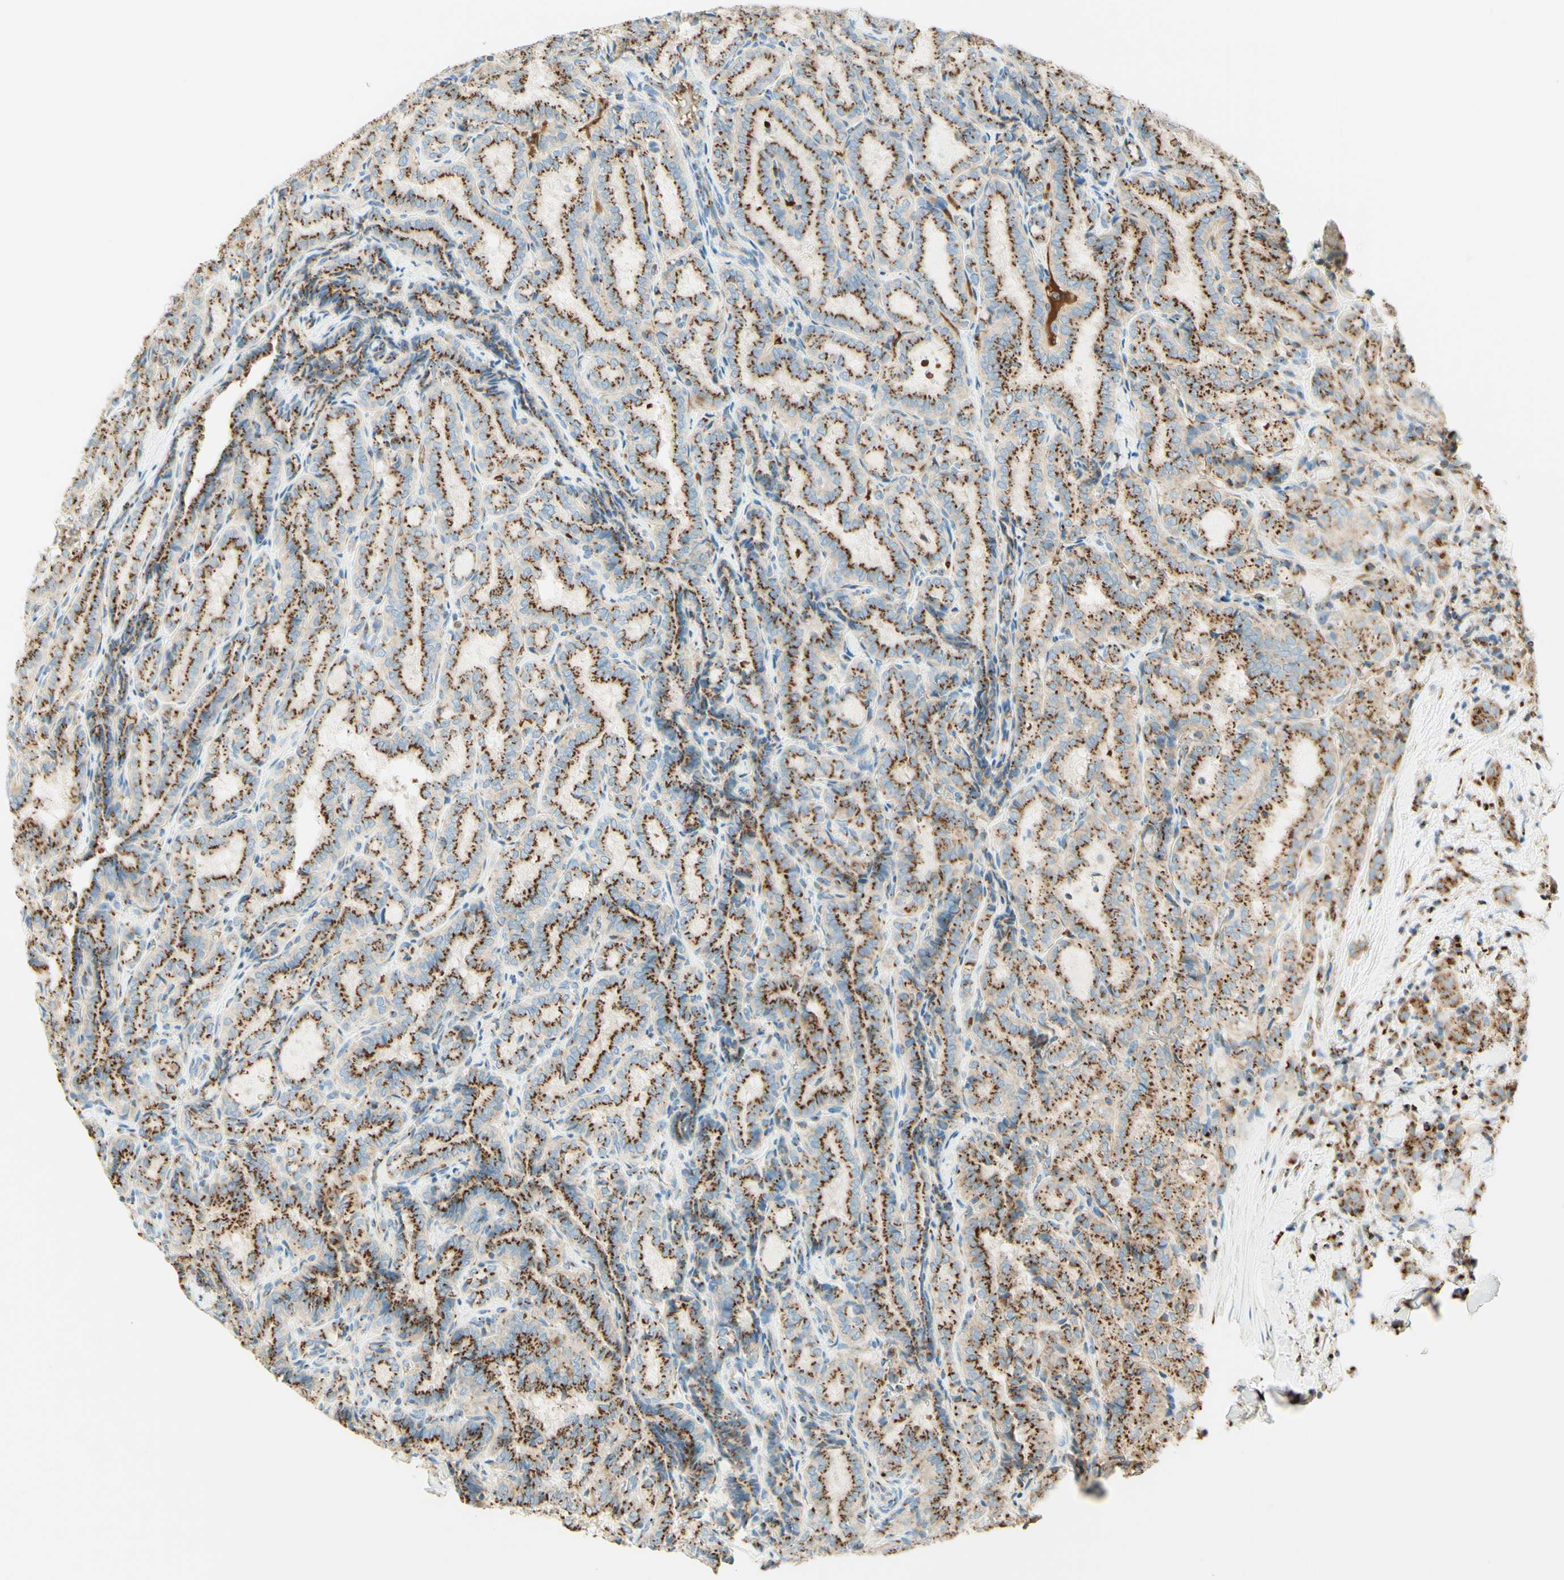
{"staining": {"intensity": "strong", "quantity": ">75%", "location": "cytoplasmic/membranous"}, "tissue": "thyroid cancer", "cell_type": "Tumor cells", "image_type": "cancer", "snomed": [{"axis": "morphology", "description": "Normal tissue, NOS"}, {"axis": "morphology", "description": "Papillary adenocarcinoma, NOS"}, {"axis": "topography", "description": "Thyroid gland"}], "caption": "Immunohistochemistry (IHC) (DAB) staining of human papillary adenocarcinoma (thyroid) reveals strong cytoplasmic/membranous protein staining in about >75% of tumor cells.", "gene": "GOLGB1", "patient": {"sex": "female", "age": 30}}